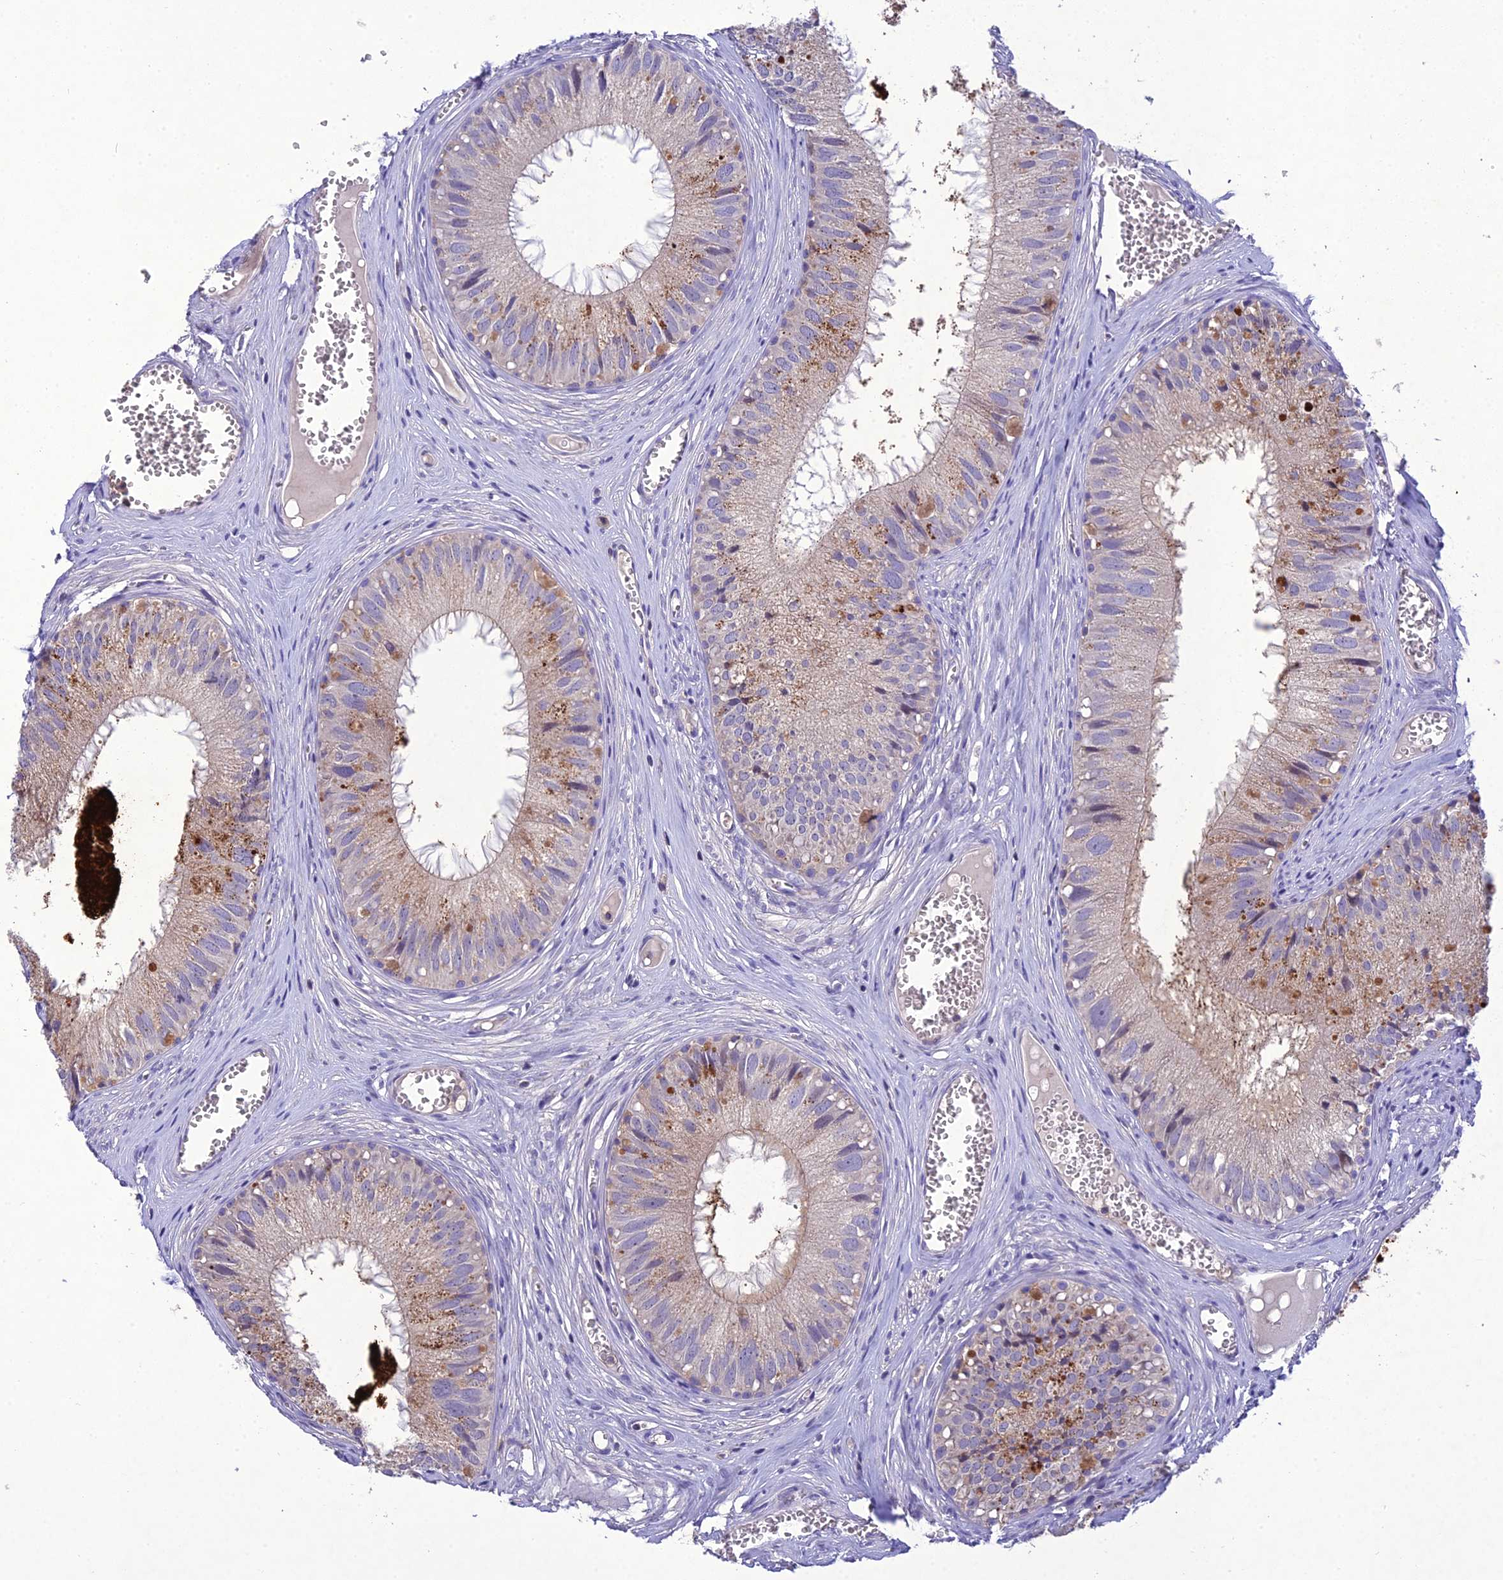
{"staining": {"intensity": "moderate", "quantity": "<25%", "location": "cytoplasmic/membranous"}, "tissue": "epididymis", "cell_type": "Glandular cells", "image_type": "normal", "snomed": [{"axis": "morphology", "description": "Normal tissue, NOS"}, {"axis": "topography", "description": "Epididymis"}], "caption": "This photomicrograph demonstrates benign epididymis stained with immunohistochemistry to label a protein in brown. The cytoplasmic/membranous of glandular cells show moderate positivity for the protein. Nuclei are counter-stained blue.", "gene": "SNX24", "patient": {"sex": "male", "age": 36}}